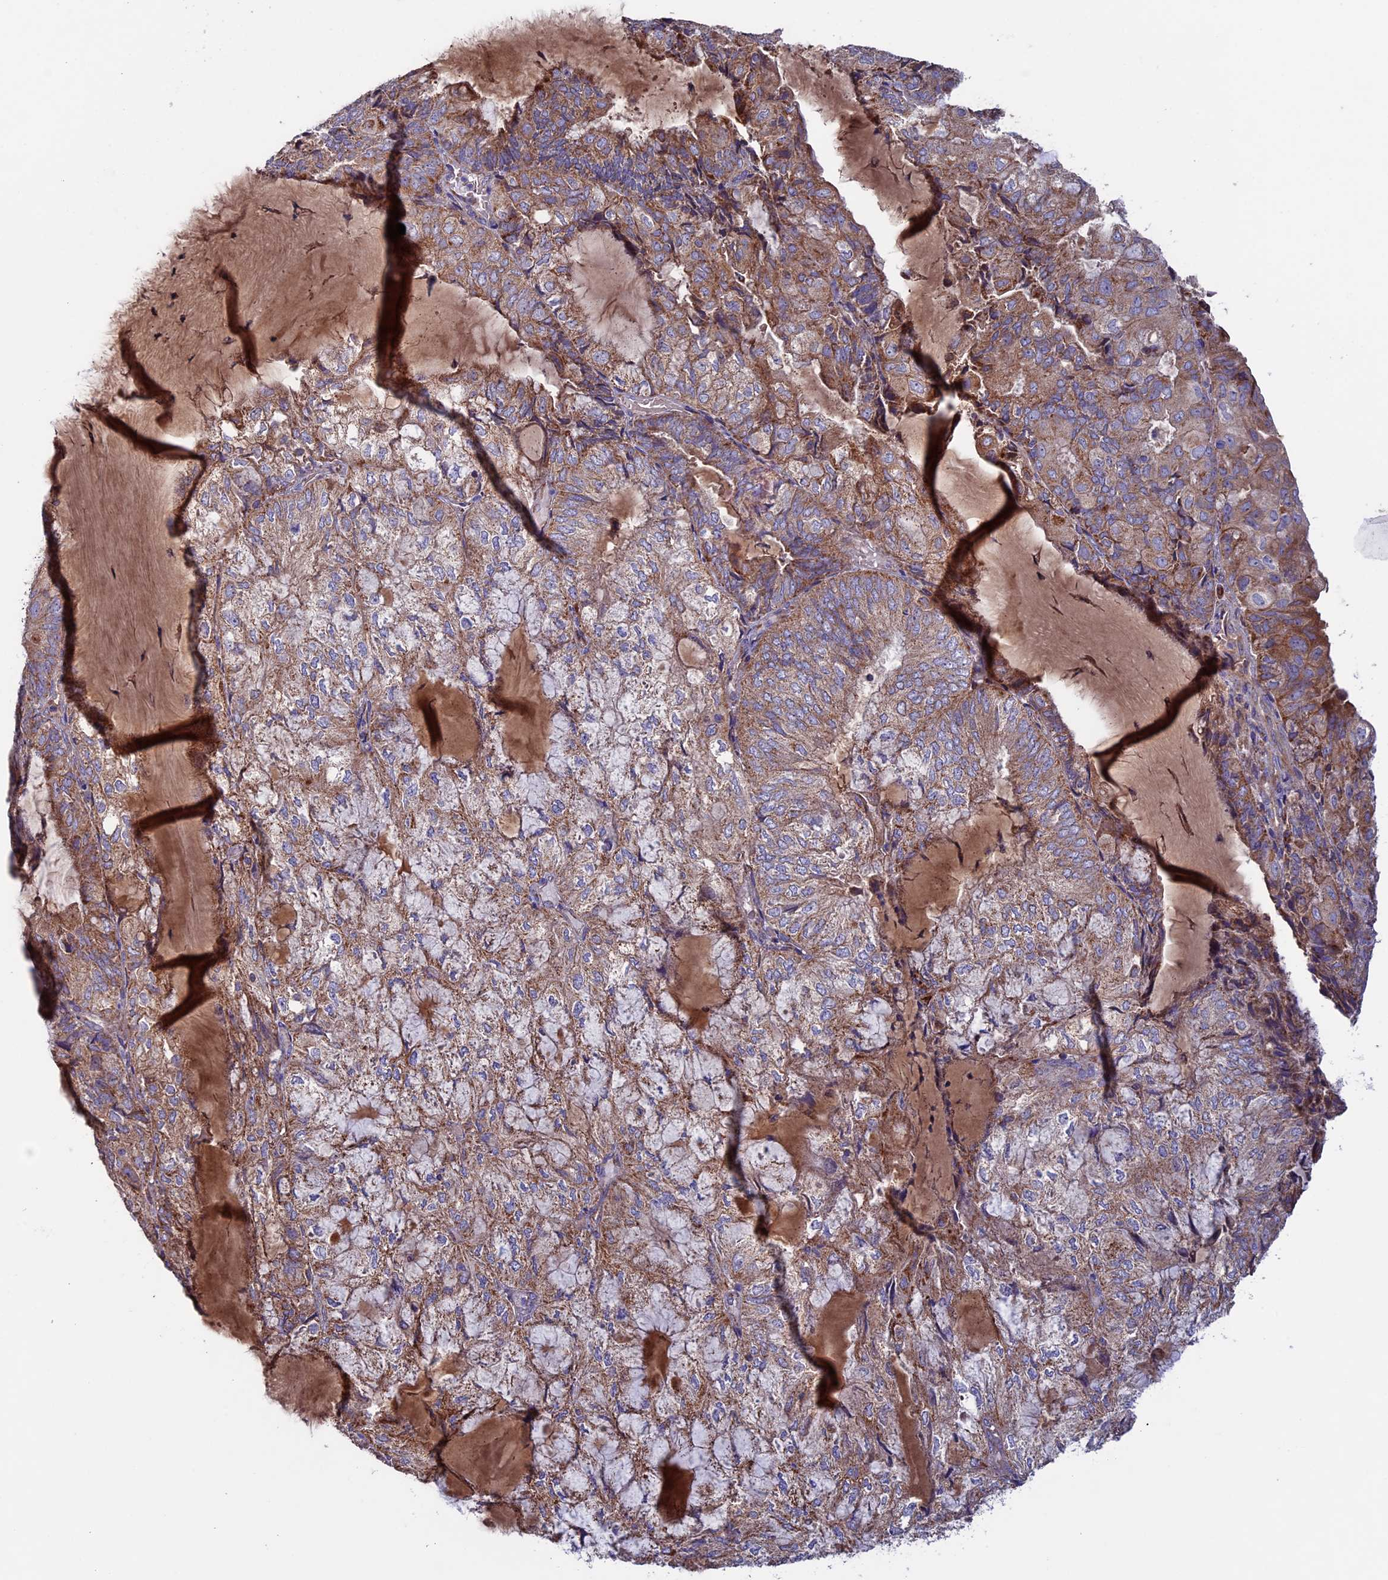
{"staining": {"intensity": "moderate", "quantity": ">75%", "location": "cytoplasmic/membranous"}, "tissue": "endometrial cancer", "cell_type": "Tumor cells", "image_type": "cancer", "snomed": [{"axis": "morphology", "description": "Adenocarcinoma, NOS"}, {"axis": "topography", "description": "Endometrium"}], "caption": "Moderate cytoplasmic/membranous protein expression is seen in approximately >75% of tumor cells in endometrial cancer (adenocarcinoma). The staining is performed using DAB (3,3'-diaminobenzidine) brown chromogen to label protein expression. The nuclei are counter-stained blue using hematoxylin.", "gene": "SLC15A5", "patient": {"sex": "female", "age": 81}}